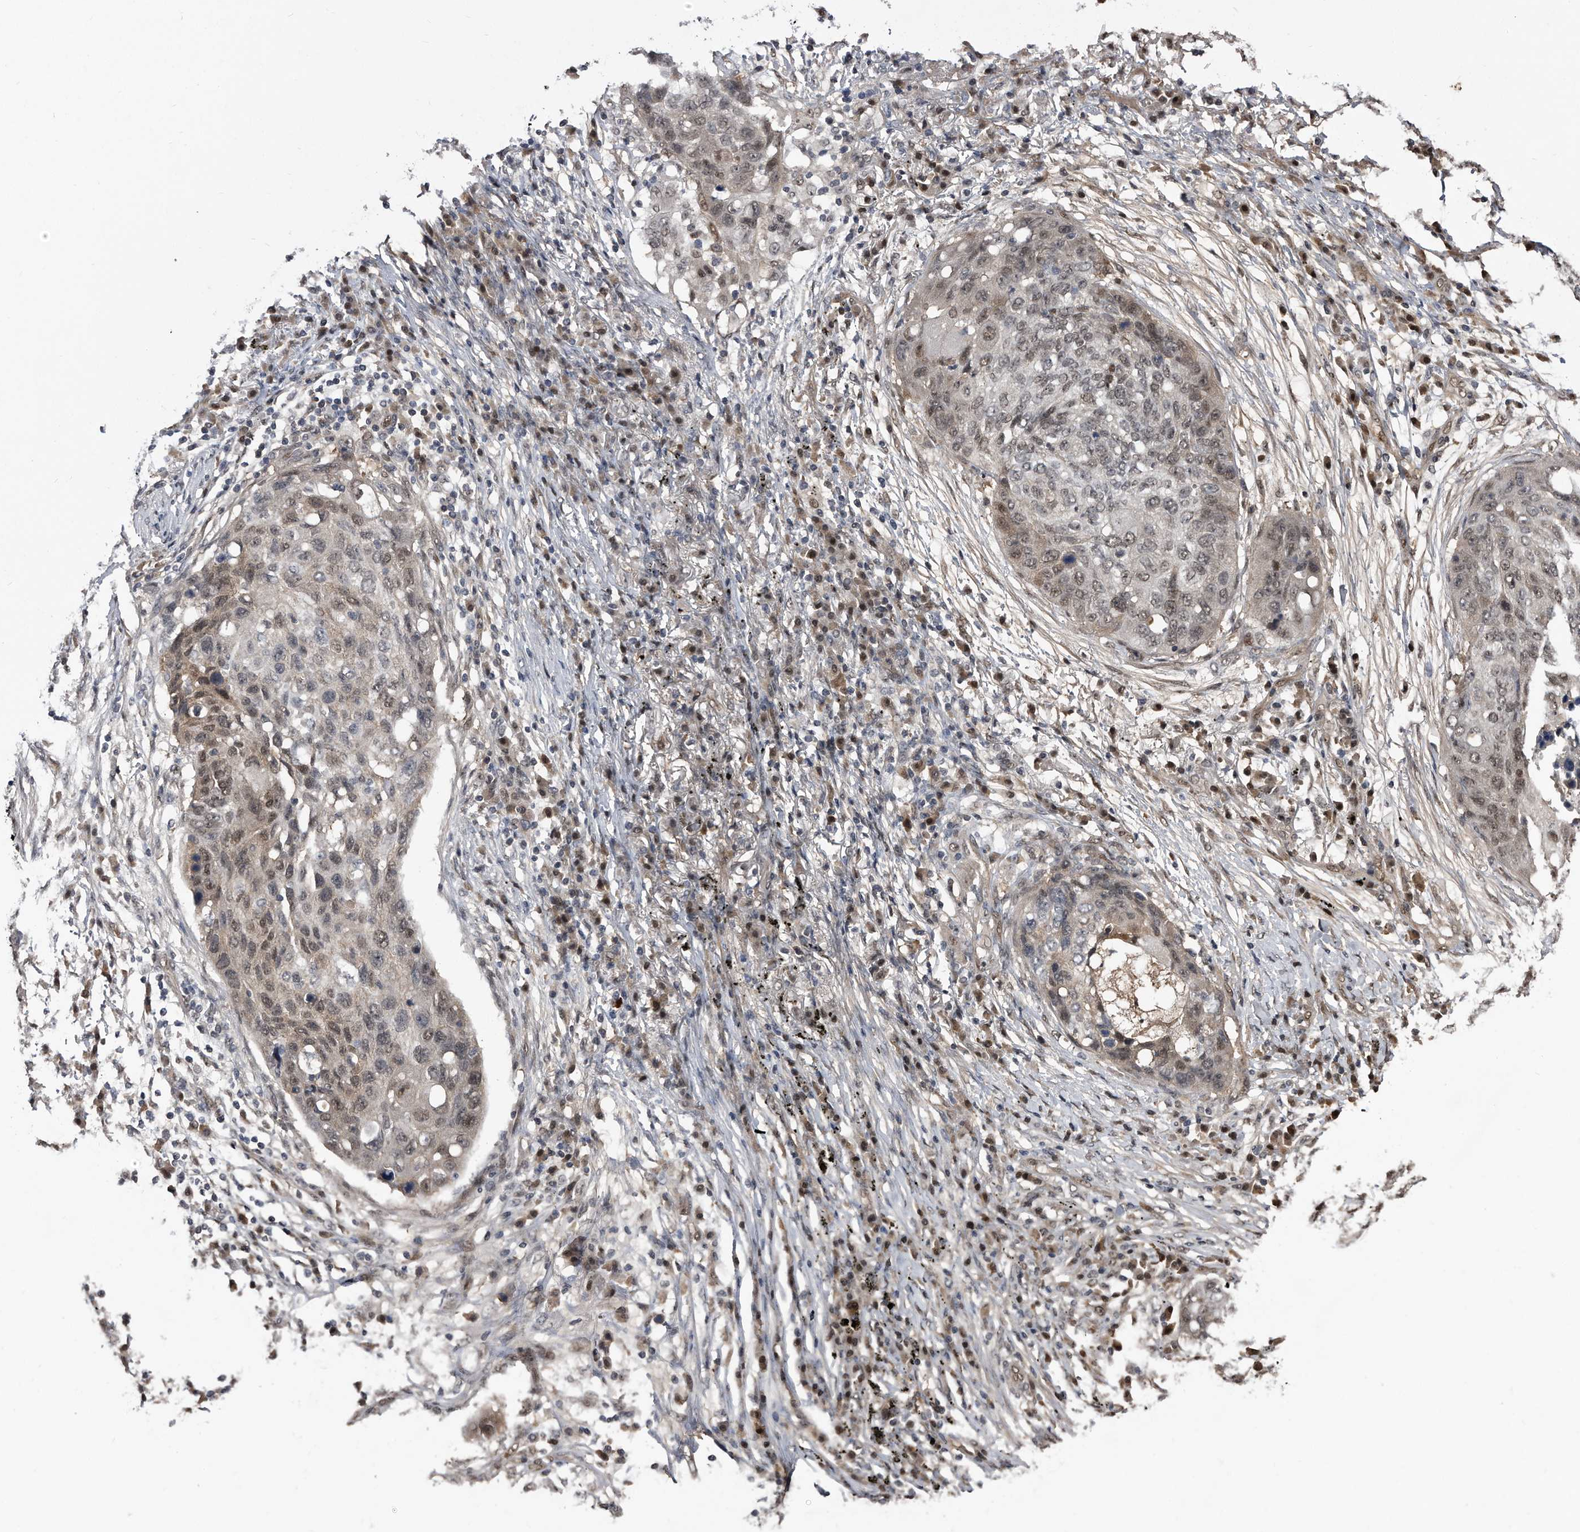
{"staining": {"intensity": "weak", "quantity": "25%-75%", "location": "nuclear"}, "tissue": "lung cancer", "cell_type": "Tumor cells", "image_type": "cancer", "snomed": [{"axis": "morphology", "description": "Squamous cell carcinoma, NOS"}, {"axis": "topography", "description": "Lung"}], "caption": "Immunohistochemistry staining of lung squamous cell carcinoma, which shows low levels of weak nuclear staining in about 25%-75% of tumor cells indicating weak nuclear protein staining. The staining was performed using DAB (brown) for protein detection and nuclei were counterstained in hematoxylin (blue).", "gene": "RAD23B", "patient": {"sex": "female", "age": 63}}